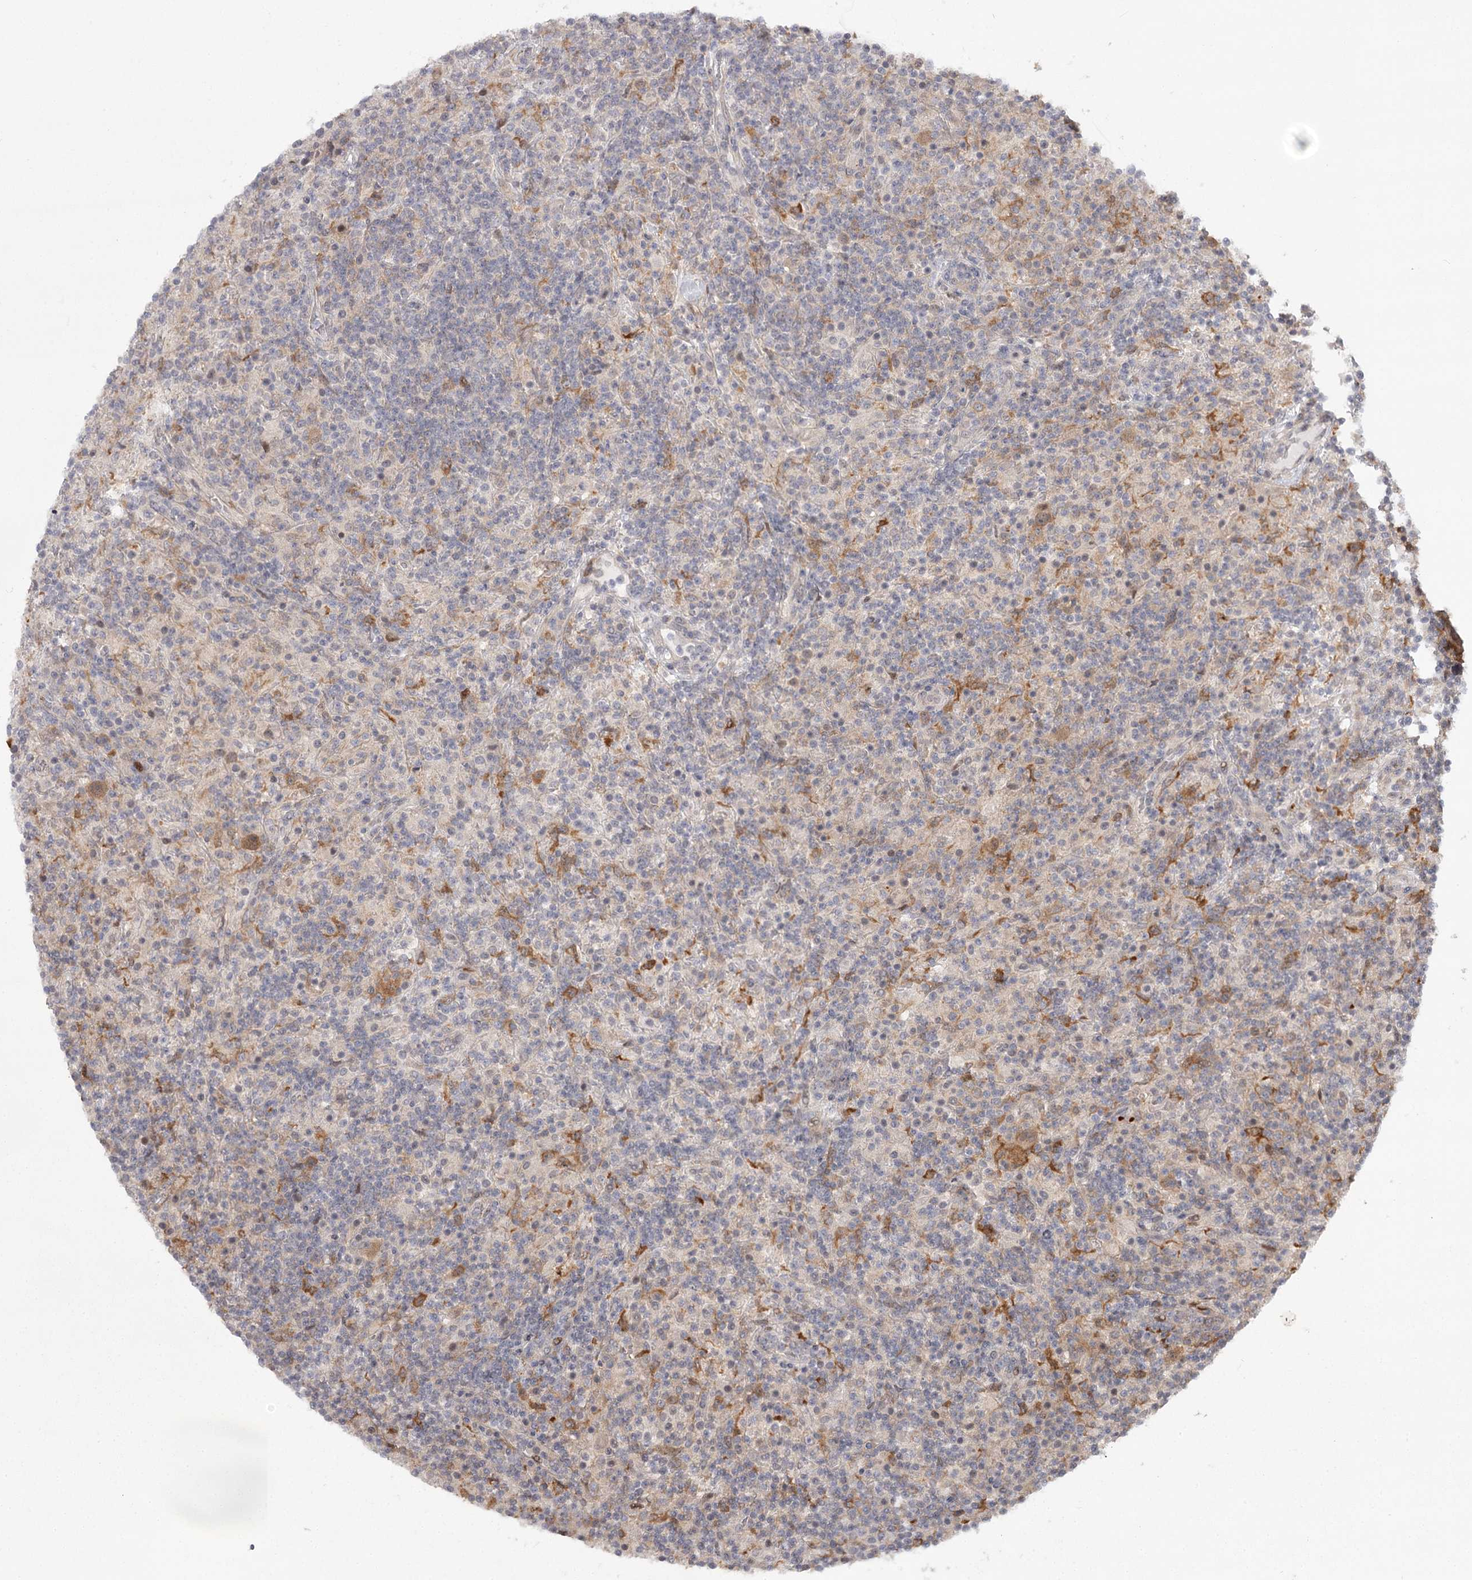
{"staining": {"intensity": "moderate", "quantity": "25%-75%", "location": "cytoplasmic/membranous"}, "tissue": "lymphoma", "cell_type": "Tumor cells", "image_type": "cancer", "snomed": [{"axis": "morphology", "description": "Hodgkin's disease, NOS"}, {"axis": "topography", "description": "Lymph node"}], "caption": "This photomicrograph reveals immunohistochemistry staining of human lymphoma, with medium moderate cytoplasmic/membranous expression in about 25%-75% of tumor cells.", "gene": "CCNG2", "patient": {"sex": "male", "age": 70}}